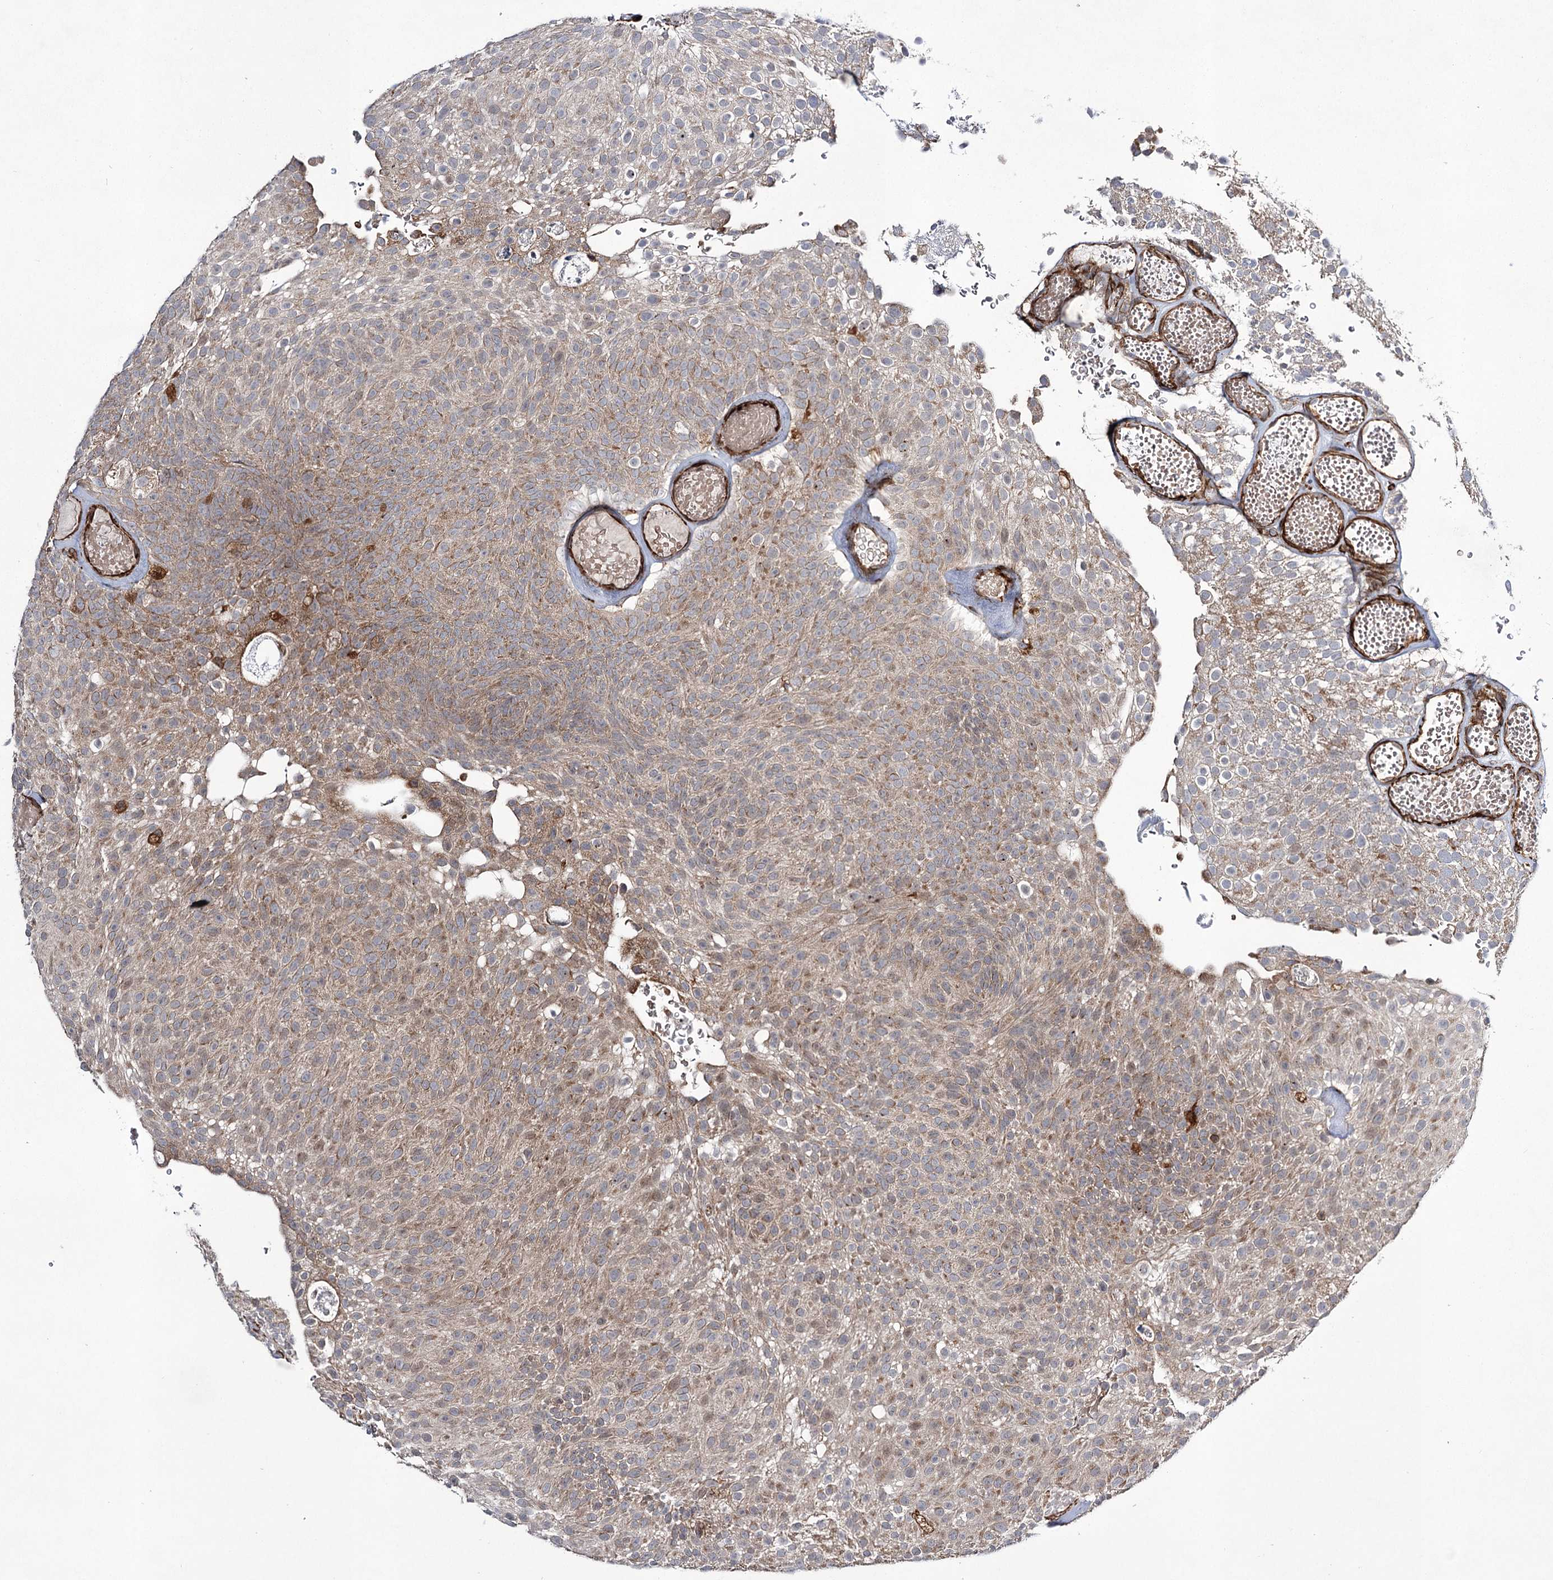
{"staining": {"intensity": "moderate", "quantity": ">75%", "location": "cytoplasmic/membranous"}, "tissue": "urothelial cancer", "cell_type": "Tumor cells", "image_type": "cancer", "snomed": [{"axis": "morphology", "description": "Urothelial carcinoma, Low grade"}, {"axis": "topography", "description": "Urinary bladder"}], "caption": "The image exhibits a brown stain indicating the presence of a protein in the cytoplasmic/membranous of tumor cells in urothelial cancer.", "gene": "DPEP2", "patient": {"sex": "male", "age": 78}}